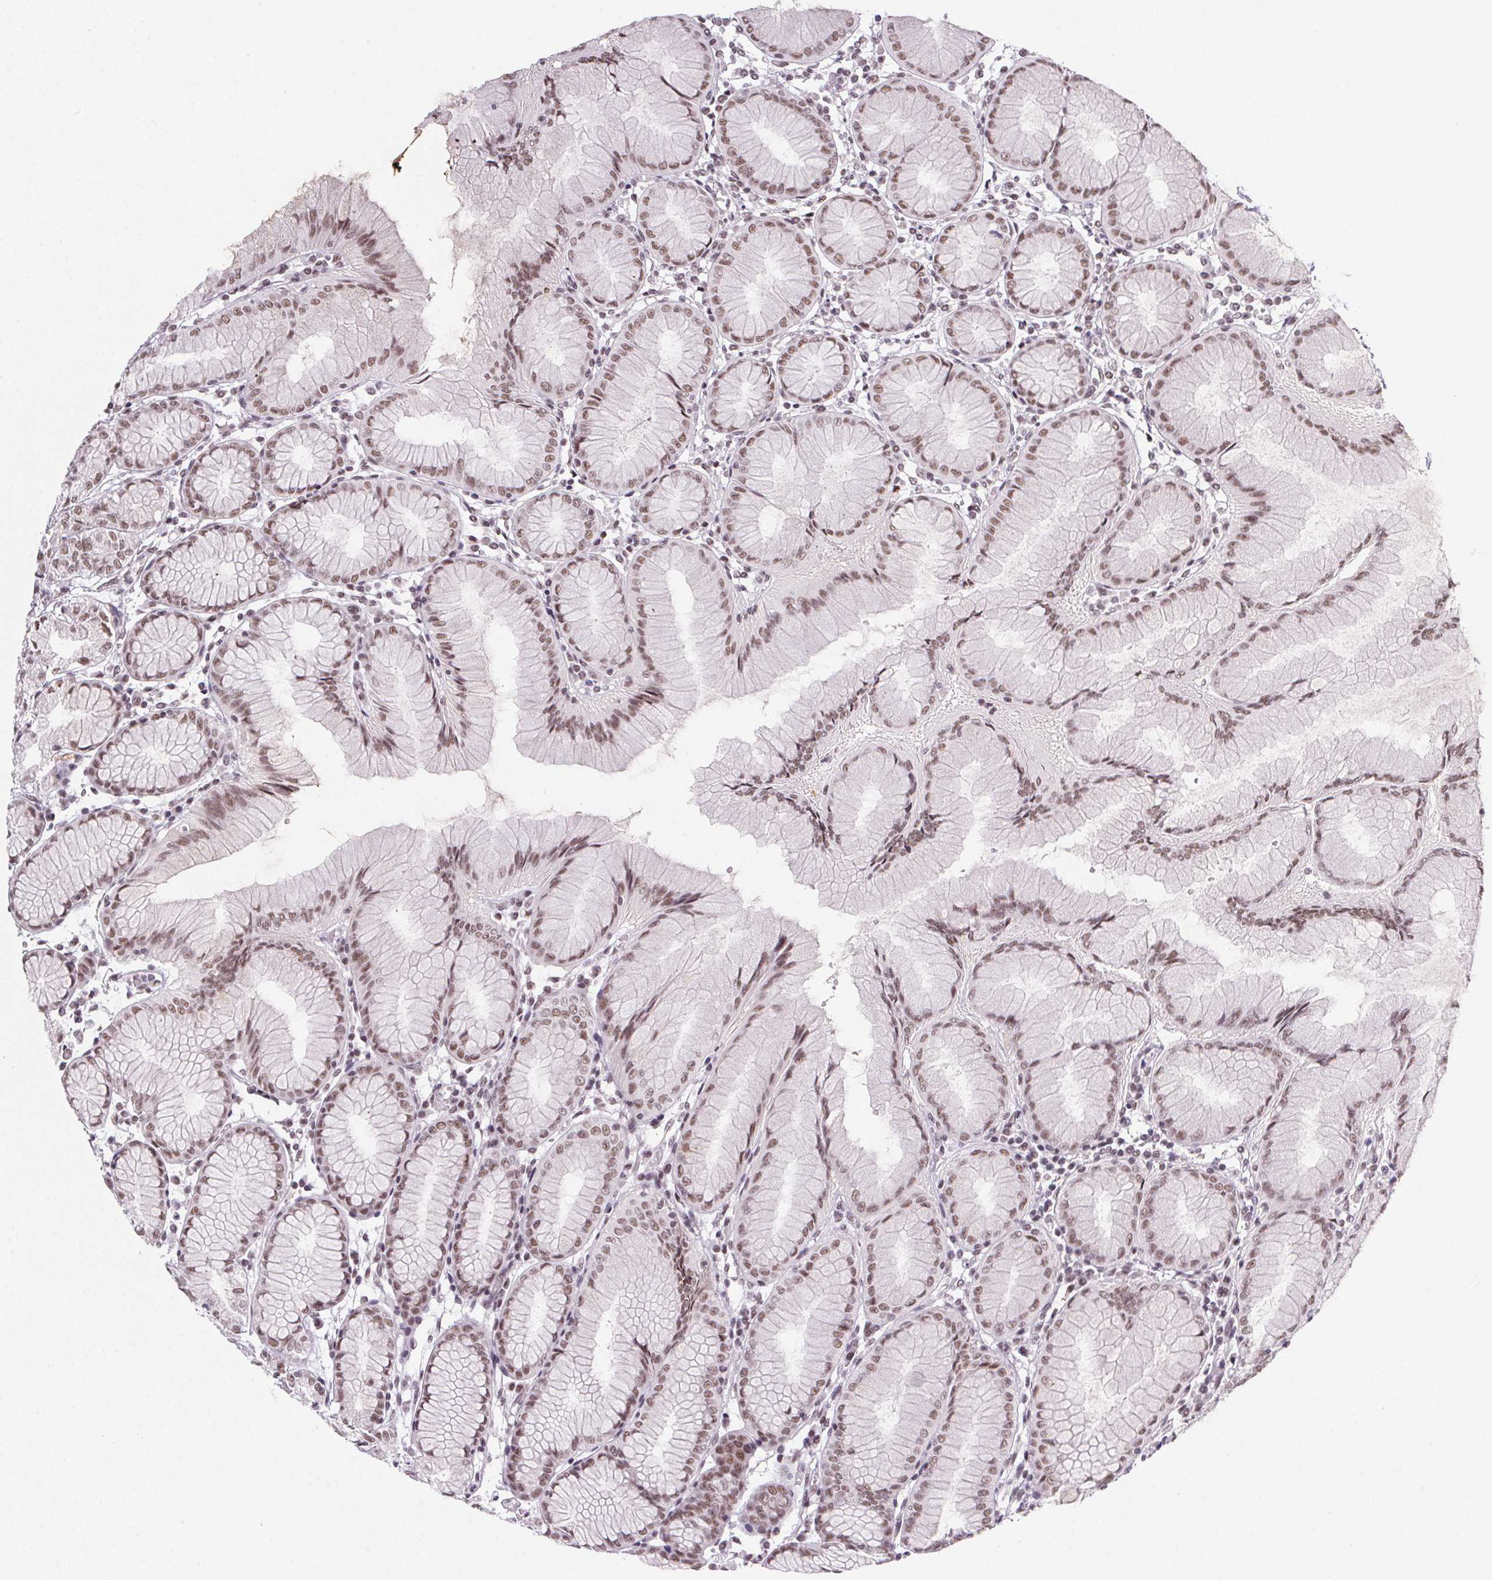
{"staining": {"intensity": "moderate", "quantity": ">75%", "location": "nuclear"}, "tissue": "stomach", "cell_type": "Glandular cells", "image_type": "normal", "snomed": [{"axis": "morphology", "description": "Normal tissue, NOS"}, {"axis": "topography", "description": "Stomach"}], "caption": "Normal stomach demonstrates moderate nuclear positivity in approximately >75% of glandular cells (DAB IHC with brightfield microscopy, high magnification)..", "gene": "SRSF7", "patient": {"sex": "female", "age": 57}}